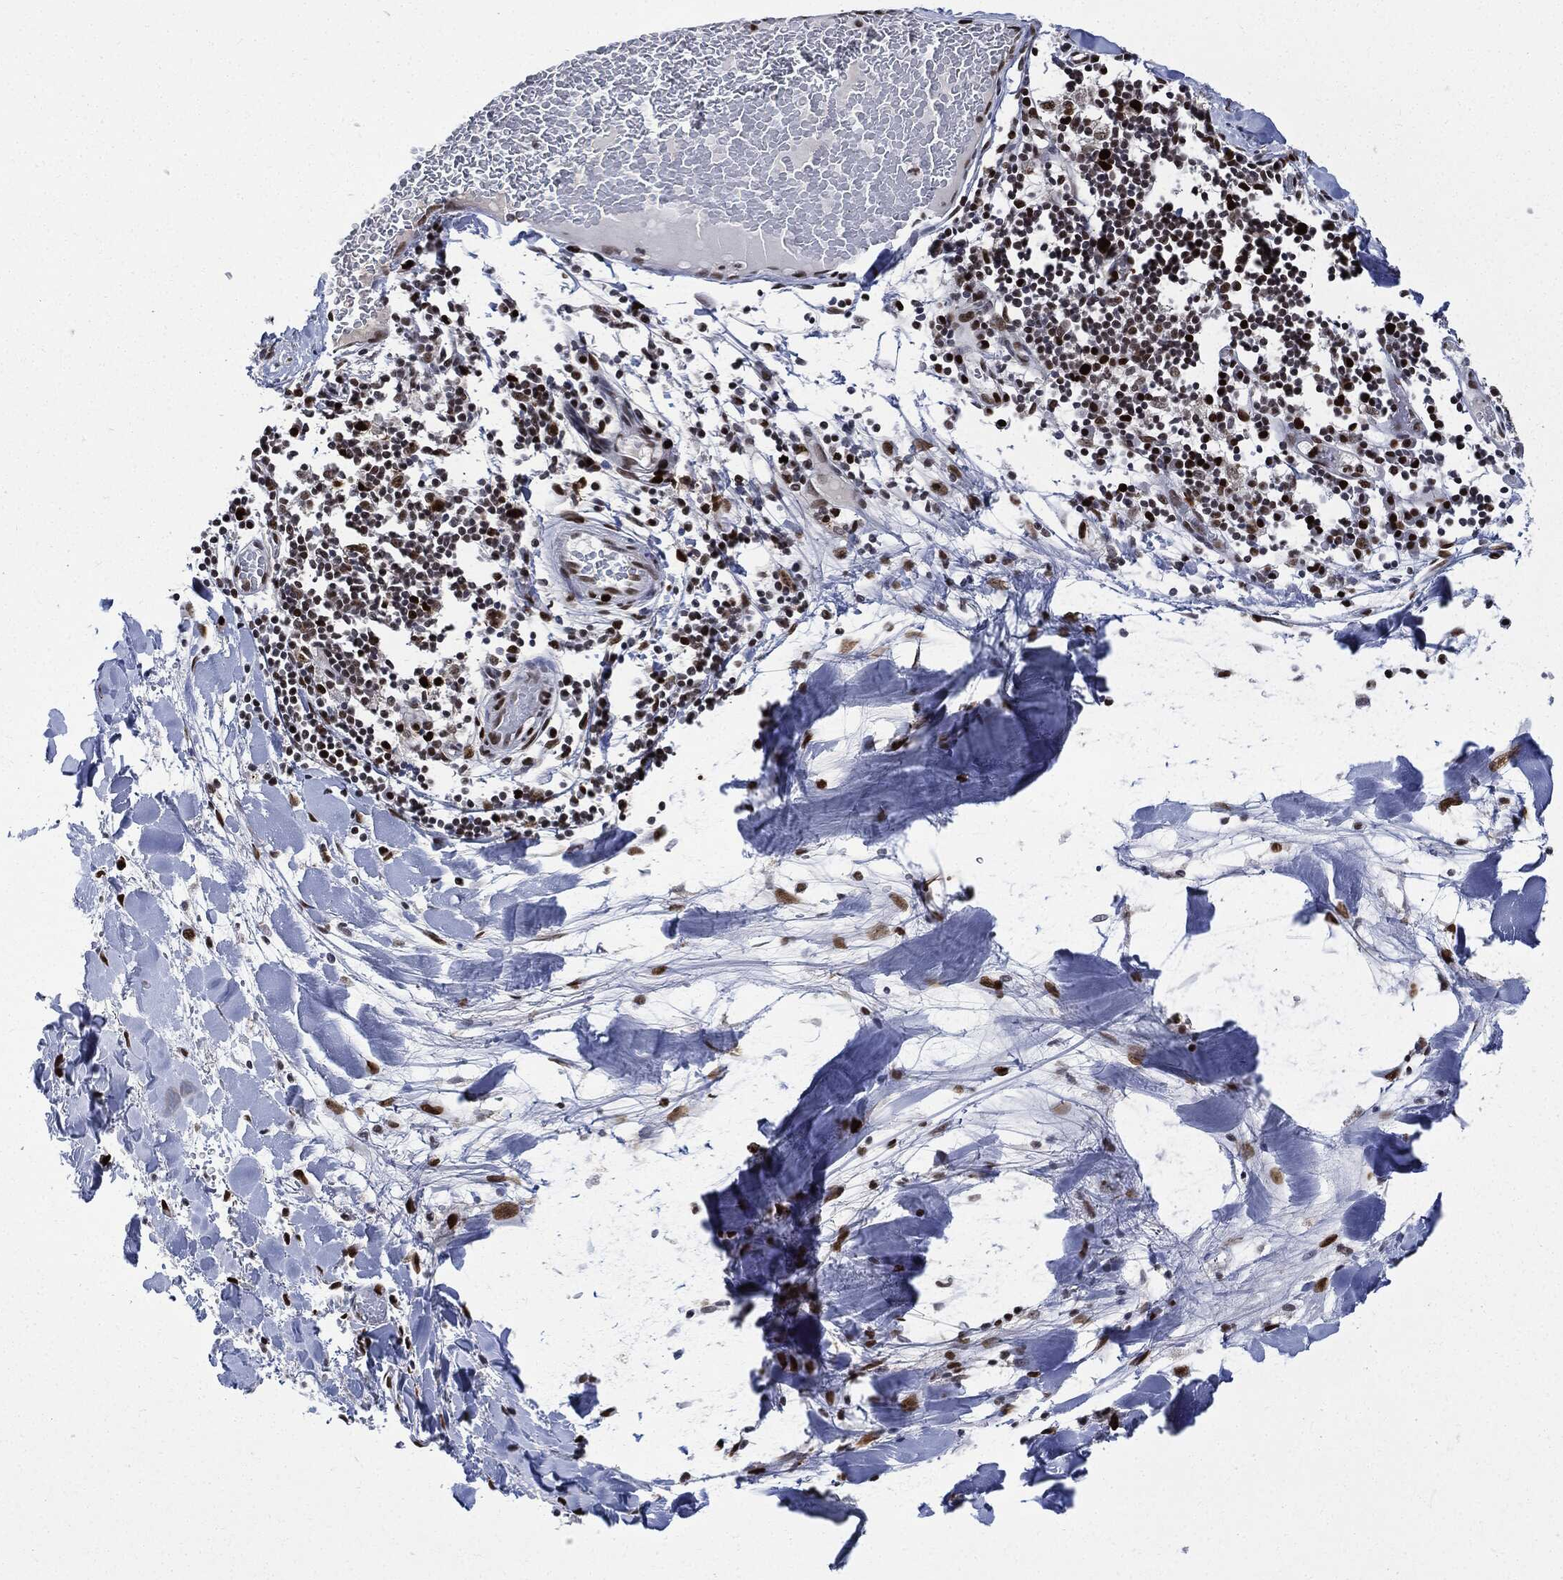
{"staining": {"intensity": "strong", "quantity": ">75%", "location": "nuclear"}, "tissue": "melanoma", "cell_type": "Tumor cells", "image_type": "cancer", "snomed": [{"axis": "morphology", "description": "Malignant melanoma, Metastatic site"}, {"axis": "topography", "description": "Lymph node"}], "caption": "Protein expression analysis of human malignant melanoma (metastatic site) reveals strong nuclear expression in approximately >75% of tumor cells.", "gene": "PCNA", "patient": {"sex": "male", "age": 50}}